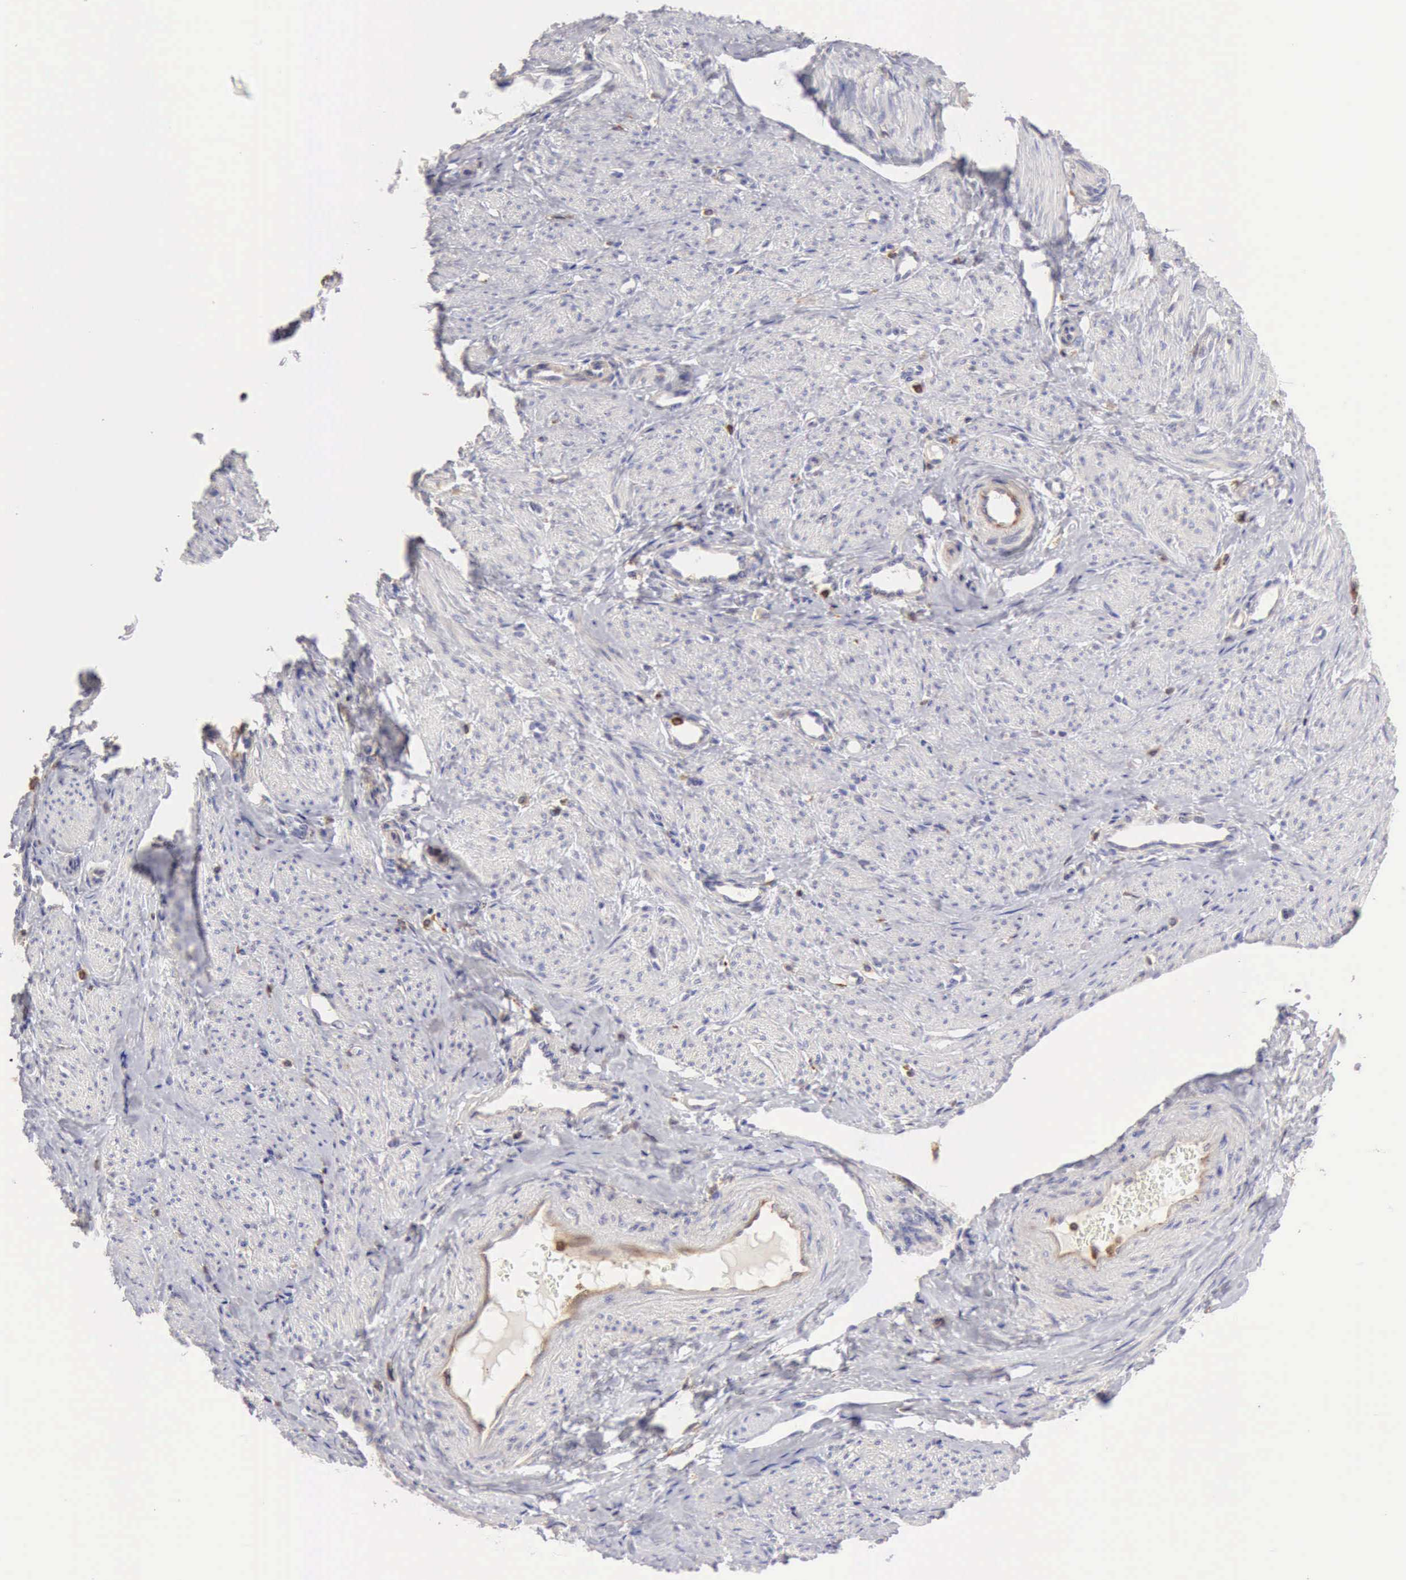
{"staining": {"intensity": "negative", "quantity": "none", "location": "none"}, "tissue": "smooth muscle", "cell_type": "Smooth muscle cells", "image_type": "normal", "snomed": [{"axis": "morphology", "description": "Normal tissue, NOS"}, {"axis": "topography", "description": "Smooth muscle"}, {"axis": "topography", "description": "Uterus"}], "caption": "Protein analysis of benign smooth muscle demonstrates no significant positivity in smooth muscle cells.", "gene": "ARHGAP4", "patient": {"sex": "female", "age": 39}}